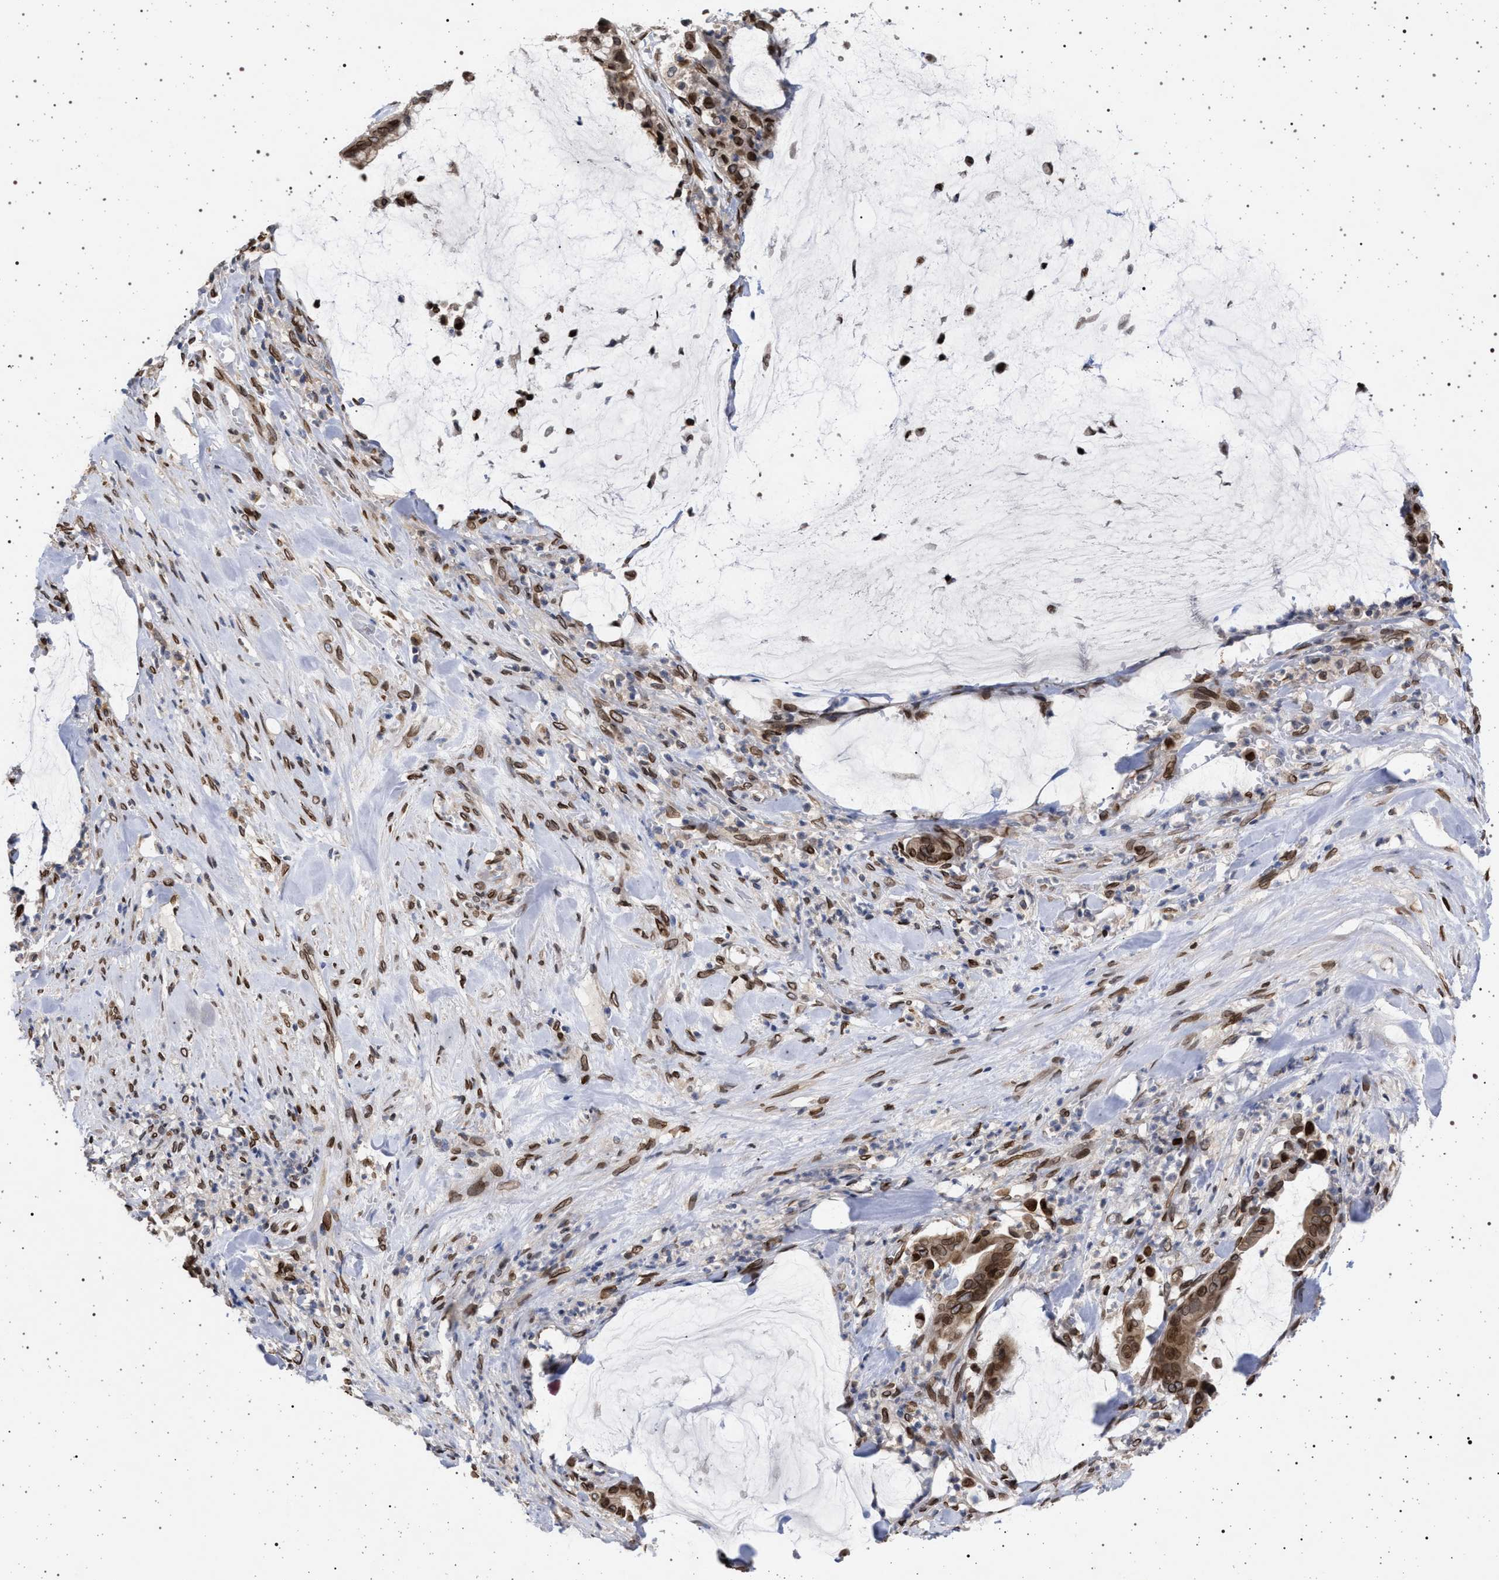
{"staining": {"intensity": "moderate", "quantity": ">75%", "location": "cytoplasmic/membranous,nuclear"}, "tissue": "pancreatic cancer", "cell_type": "Tumor cells", "image_type": "cancer", "snomed": [{"axis": "morphology", "description": "Adenocarcinoma, NOS"}, {"axis": "topography", "description": "Pancreas"}], "caption": "There is medium levels of moderate cytoplasmic/membranous and nuclear staining in tumor cells of adenocarcinoma (pancreatic), as demonstrated by immunohistochemical staining (brown color).", "gene": "ING2", "patient": {"sex": "male", "age": 41}}